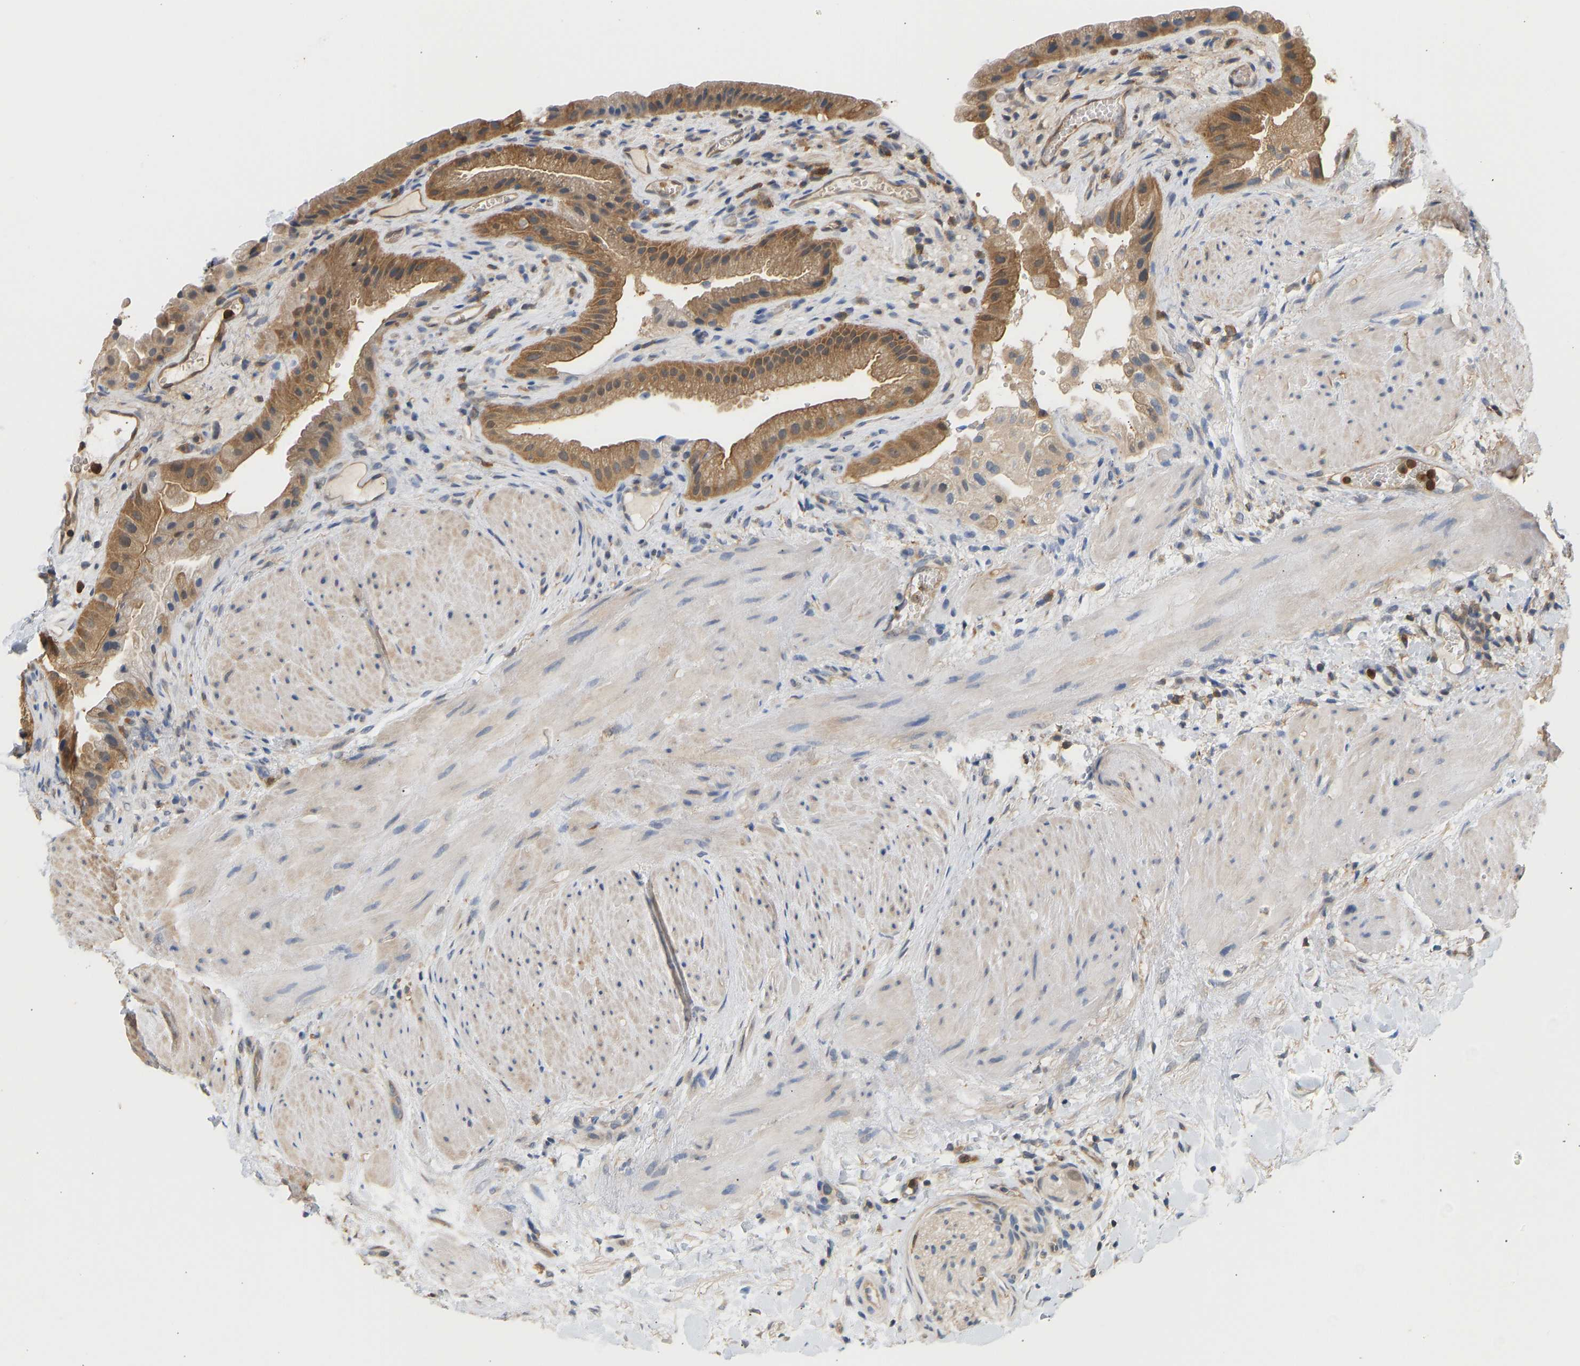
{"staining": {"intensity": "moderate", "quantity": ">75%", "location": "cytoplasmic/membranous"}, "tissue": "gallbladder", "cell_type": "Glandular cells", "image_type": "normal", "snomed": [{"axis": "morphology", "description": "Normal tissue, NOS"}, {"axis": "topography", "description": "Gallbladder"}], "caption": "This image demonstrates IHC staining of normal human gallbladder, with medium moderate cytoplasmic/membranous positivity in approximately >75% of glandular cells.", "gene": "ENO1", "patient": {"sex": "male", "age": 49}}